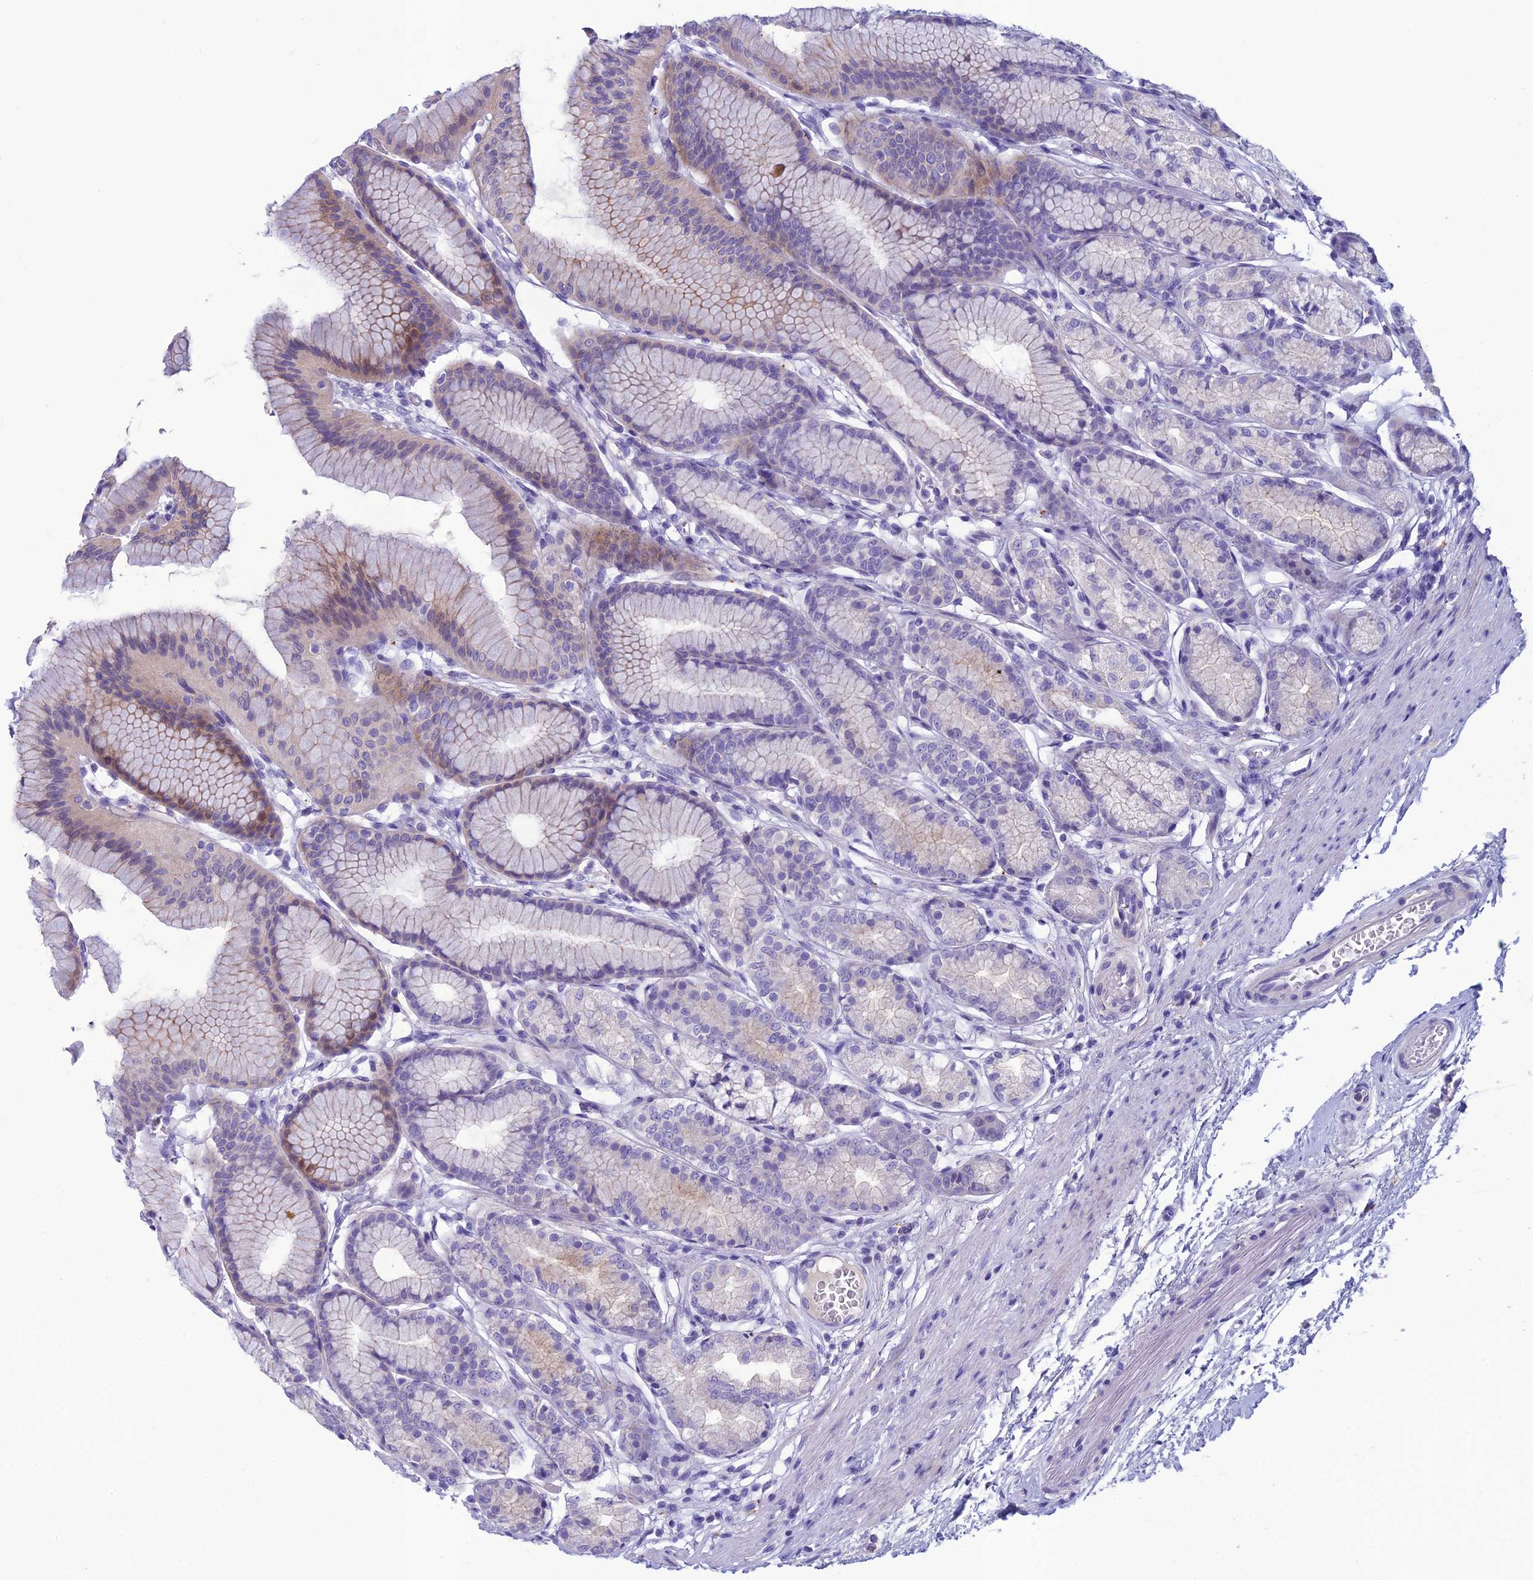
{"staining": {"intensity": "moderate", "quantity": "<25%", "location": "cytoplasmic/membranous"}, "tissue": "stomach", "cell_type": "Glandular cells", "image_type": "normal", "snomed": [{"axis": "morphology", "description": "Normal tissue, NOS"}, {"axis": "morphology", "description": "Adenocarcinoma, NOS"}, {"axis": "morphology", "description": "Adenocarcinoma, High grade"}, {"axis": "topography", "description": "Stomach, upper"}, {"axis": "topography", "description": "Stomach"}], "caption": "Stomach stained with DAB (3,3'-diaminobenzidine) immunohistochemistry (IHC) shows low levels of moderate cytoplasmic/membranous positivity in approximately <25% of glandular cells. (DAB (3,3'-diaminobenzidine) = brown stain, brightfield microscopy at high magnification).", "gene": "IFT172", "patient": {"sex": "female", "age": 65}}